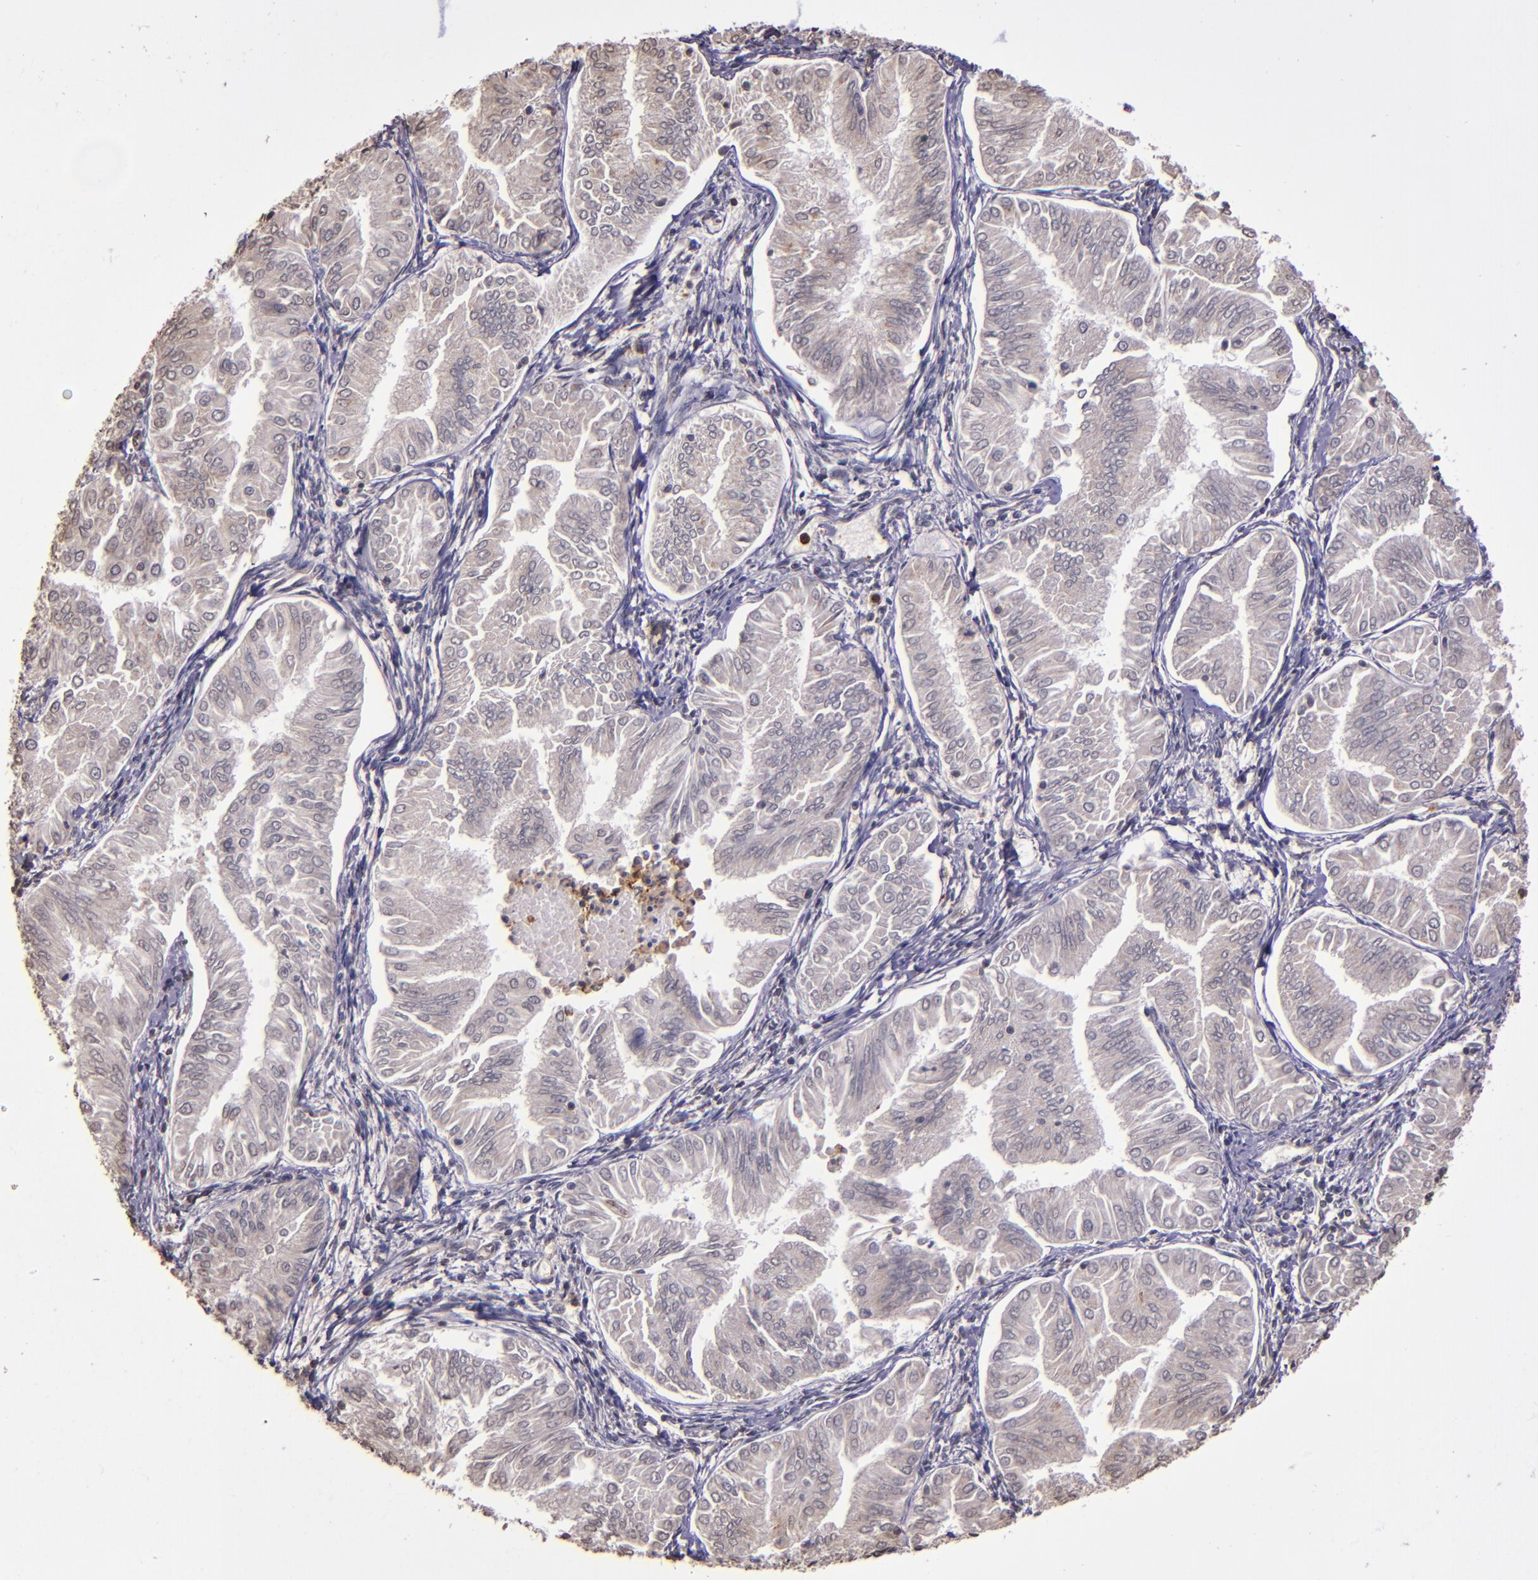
{"staining": {"intensity": "weak", "quantity": "<25%", "location": "cytoplasmic/membranous"}, "tissue": "endometrial cancer", "cell_type": "Tumor cells", "image_type": "cancer", "snomed": [{"axis": "morphology", "description": "Adenocarcinoma, NOS"}, {"axis": "topography", "description": "Endometrium"}], "caption": "A micrograph of human adenocarcinoma (endometrial) is negative for staining in tumor cells.", "gene": "SLC2A3", "patient": {"sex": "female", "age": 53}}